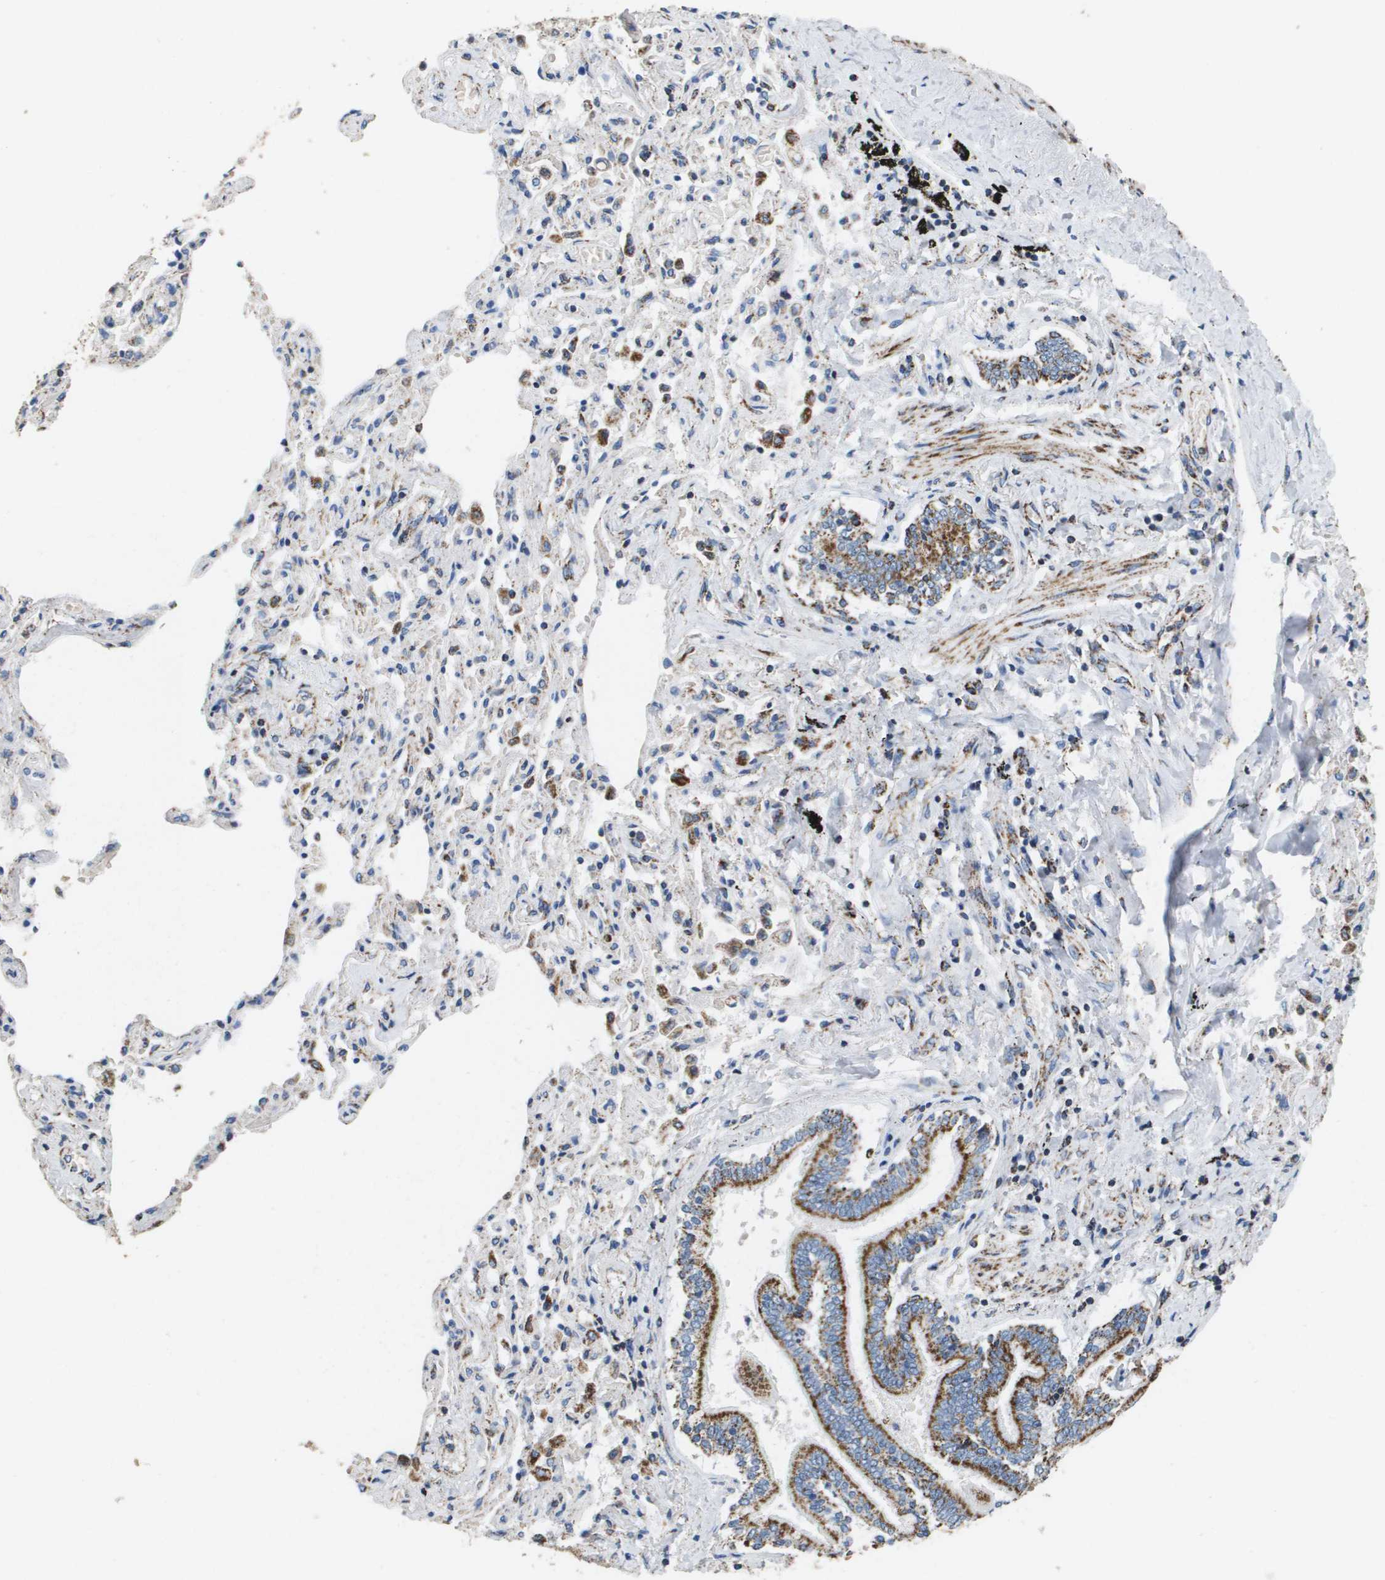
{"staining": {"intensity": "strong", "quantity": ">75%", "location": "cytoplasmic/membranous"}, "tissue": "bronchus", "cell_type": "Respiratory epithelial cells", "image_type": "normal", "snomed": [{"axis": "morphology", "description": "Normal tissue, NOS"}, {"axis": "topography", "description": "Bronchus"}, {"axis": "topography", "description": "Lung"}], "caption": "Immunohistochemistry histopathology image of normal bronchus: bronchus stained using IHC displays high levels of strong protein expression localized specifically in the cytoplasmic/membranous of respiratory epithelial cells, appearing as a cytoplasmic/membranous brown color.", "gene": "ATP5F1B", "patient": {"sex": "male", "age": 64}}